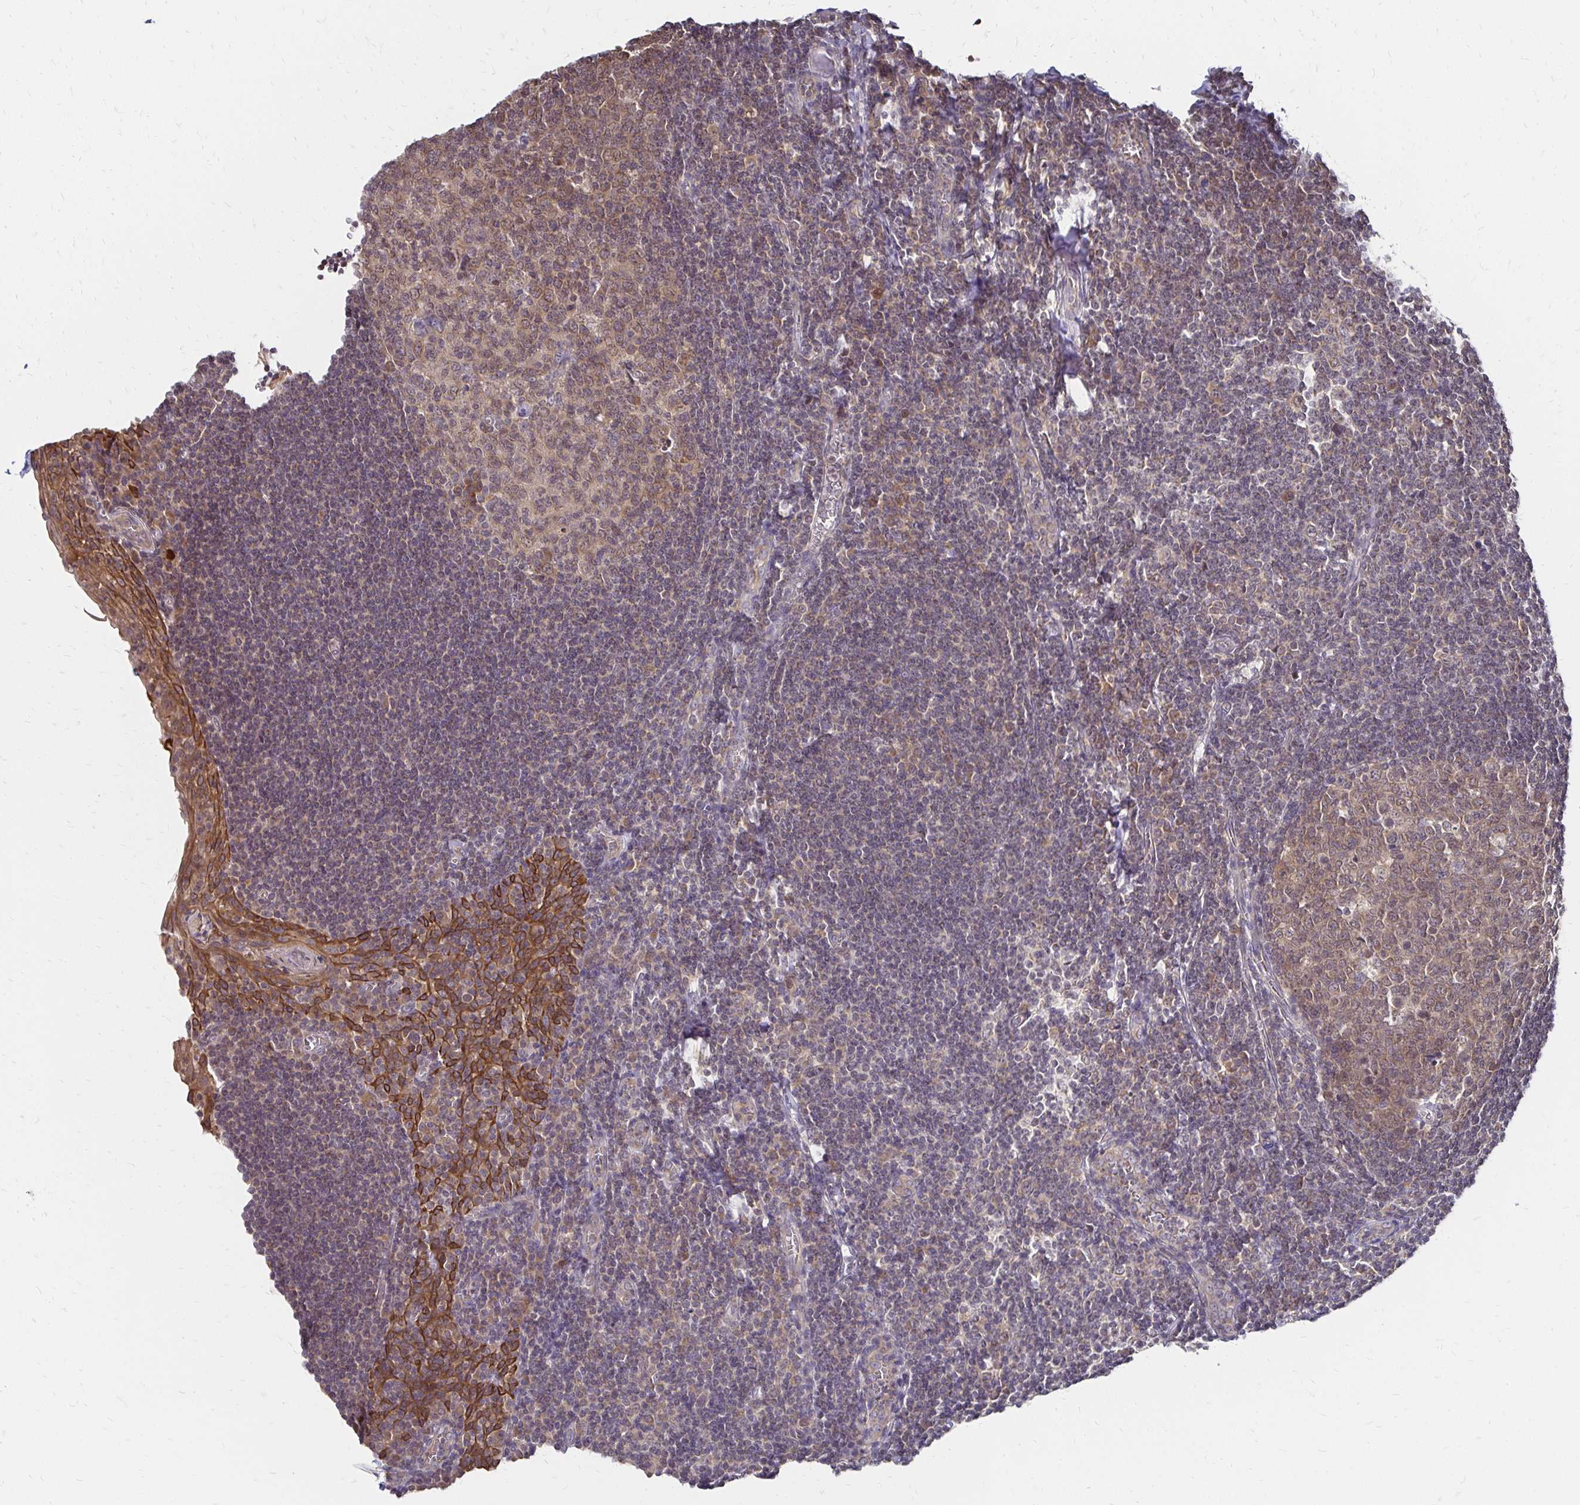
{"staining": {"intensity": "weak", "quantity": ">75%", "location": "cytoplasmic/membranous"}, "tissue": "tonsil", "cell_type": "Germinal center cells", "image_type": "normal", "snomed": [{"axis": "morphology", "description": "Normal tissue, NOS"}, {"axis": "topography", "description": "Tonsil"}], "caption": "IHC of normal tonsil demonstrates low levels of weak cytoplasmic/membranous expression in approximately >75% of germinal center cells.", "gene": "ZW10", "patient": {"sex": "male", "age": 27}}